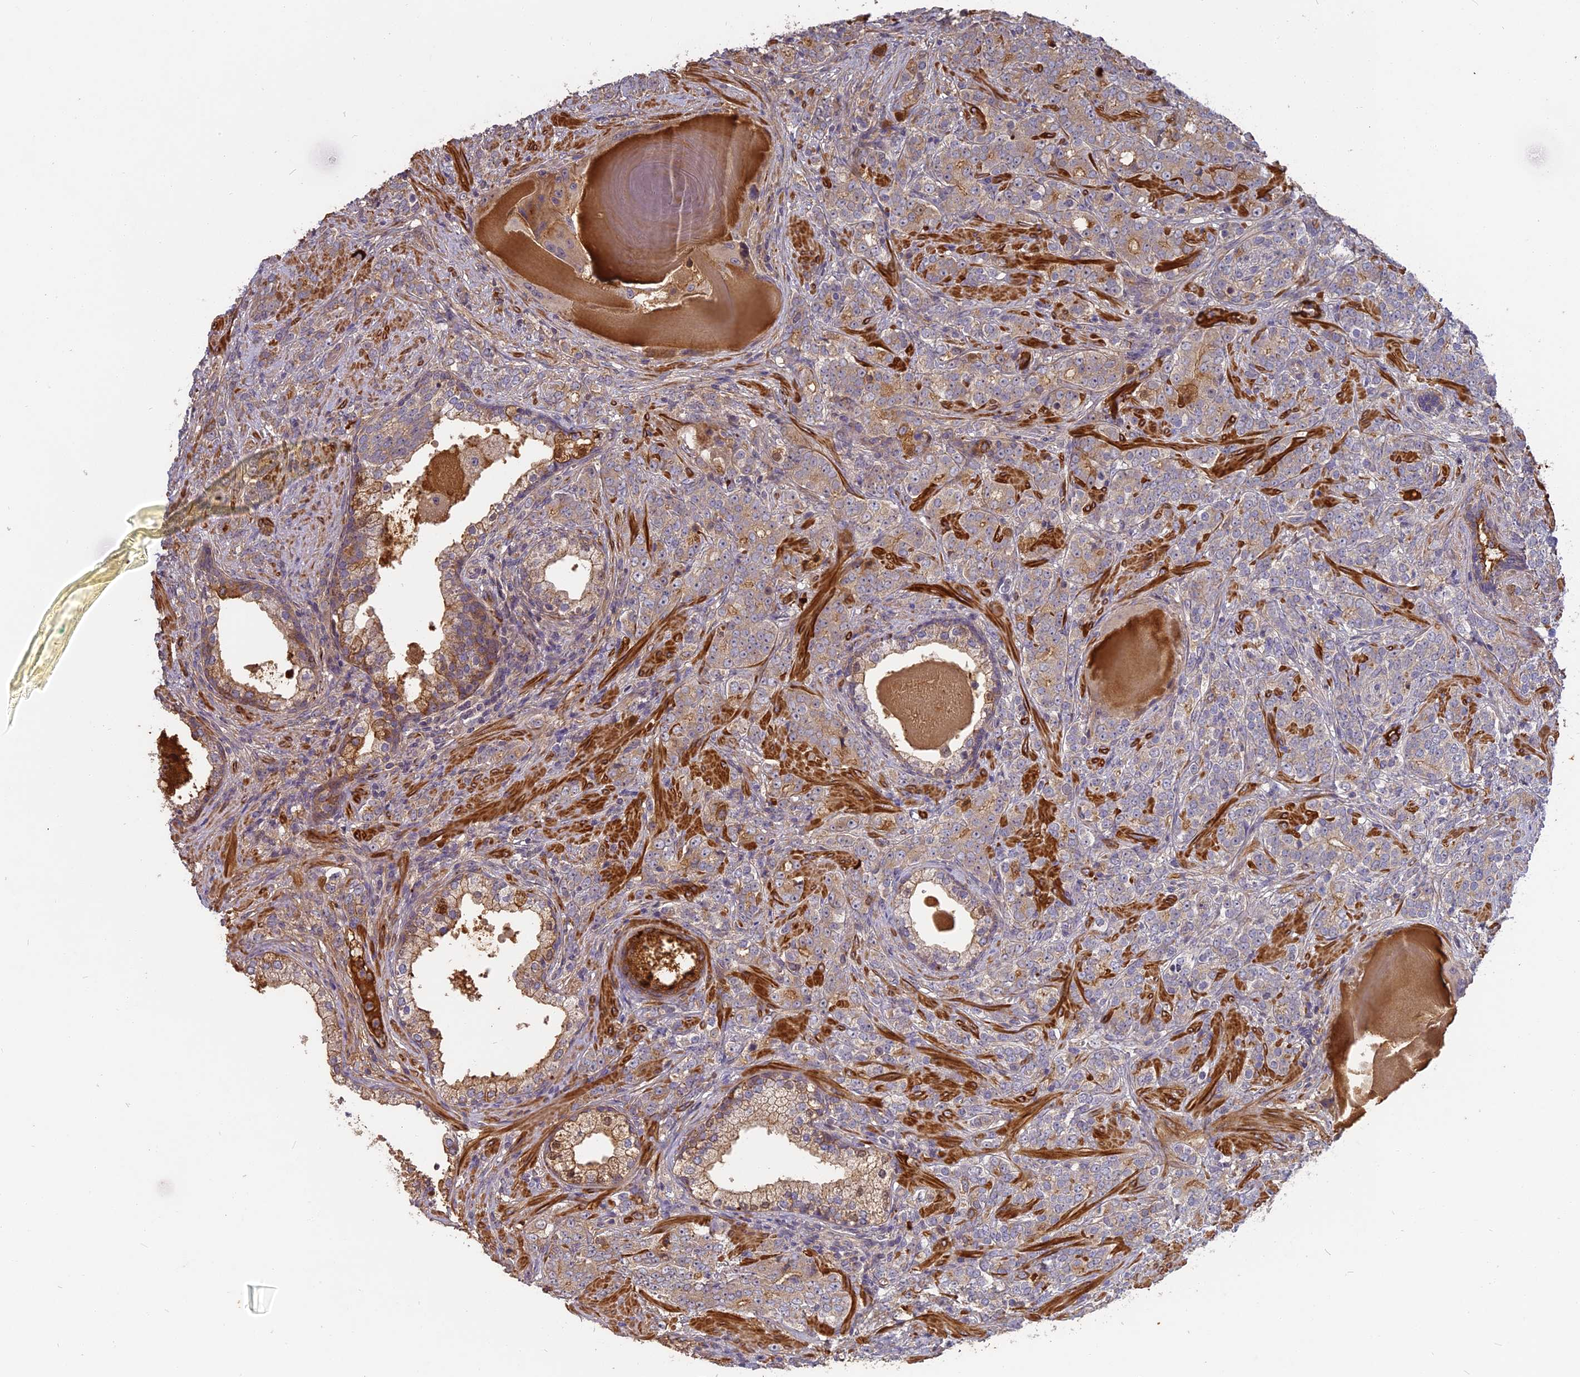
{"staining": {"intensity": "weak", "quantity": "25%-75%", "location": "cytoplasmic/membranous"}, "tissue": "prostate cancer", "cell_type": "Tumor cells", "image_type": "cancer", "snomed": [{"axis": "morphology", "description": "Adenocarcinoma, High grade"}, {"axis": "topography", "description": "Prostate"}], "caption": "A histopathology image of high-grade adenocarcinoma (prostate) stained for a protein demonstrates weak cytoplasmic/membranous brown staining in tumor cells. Nuclei are stained in blue.", "gene": "ERMAP", "patient": {"sex": "male", "age": 64}}